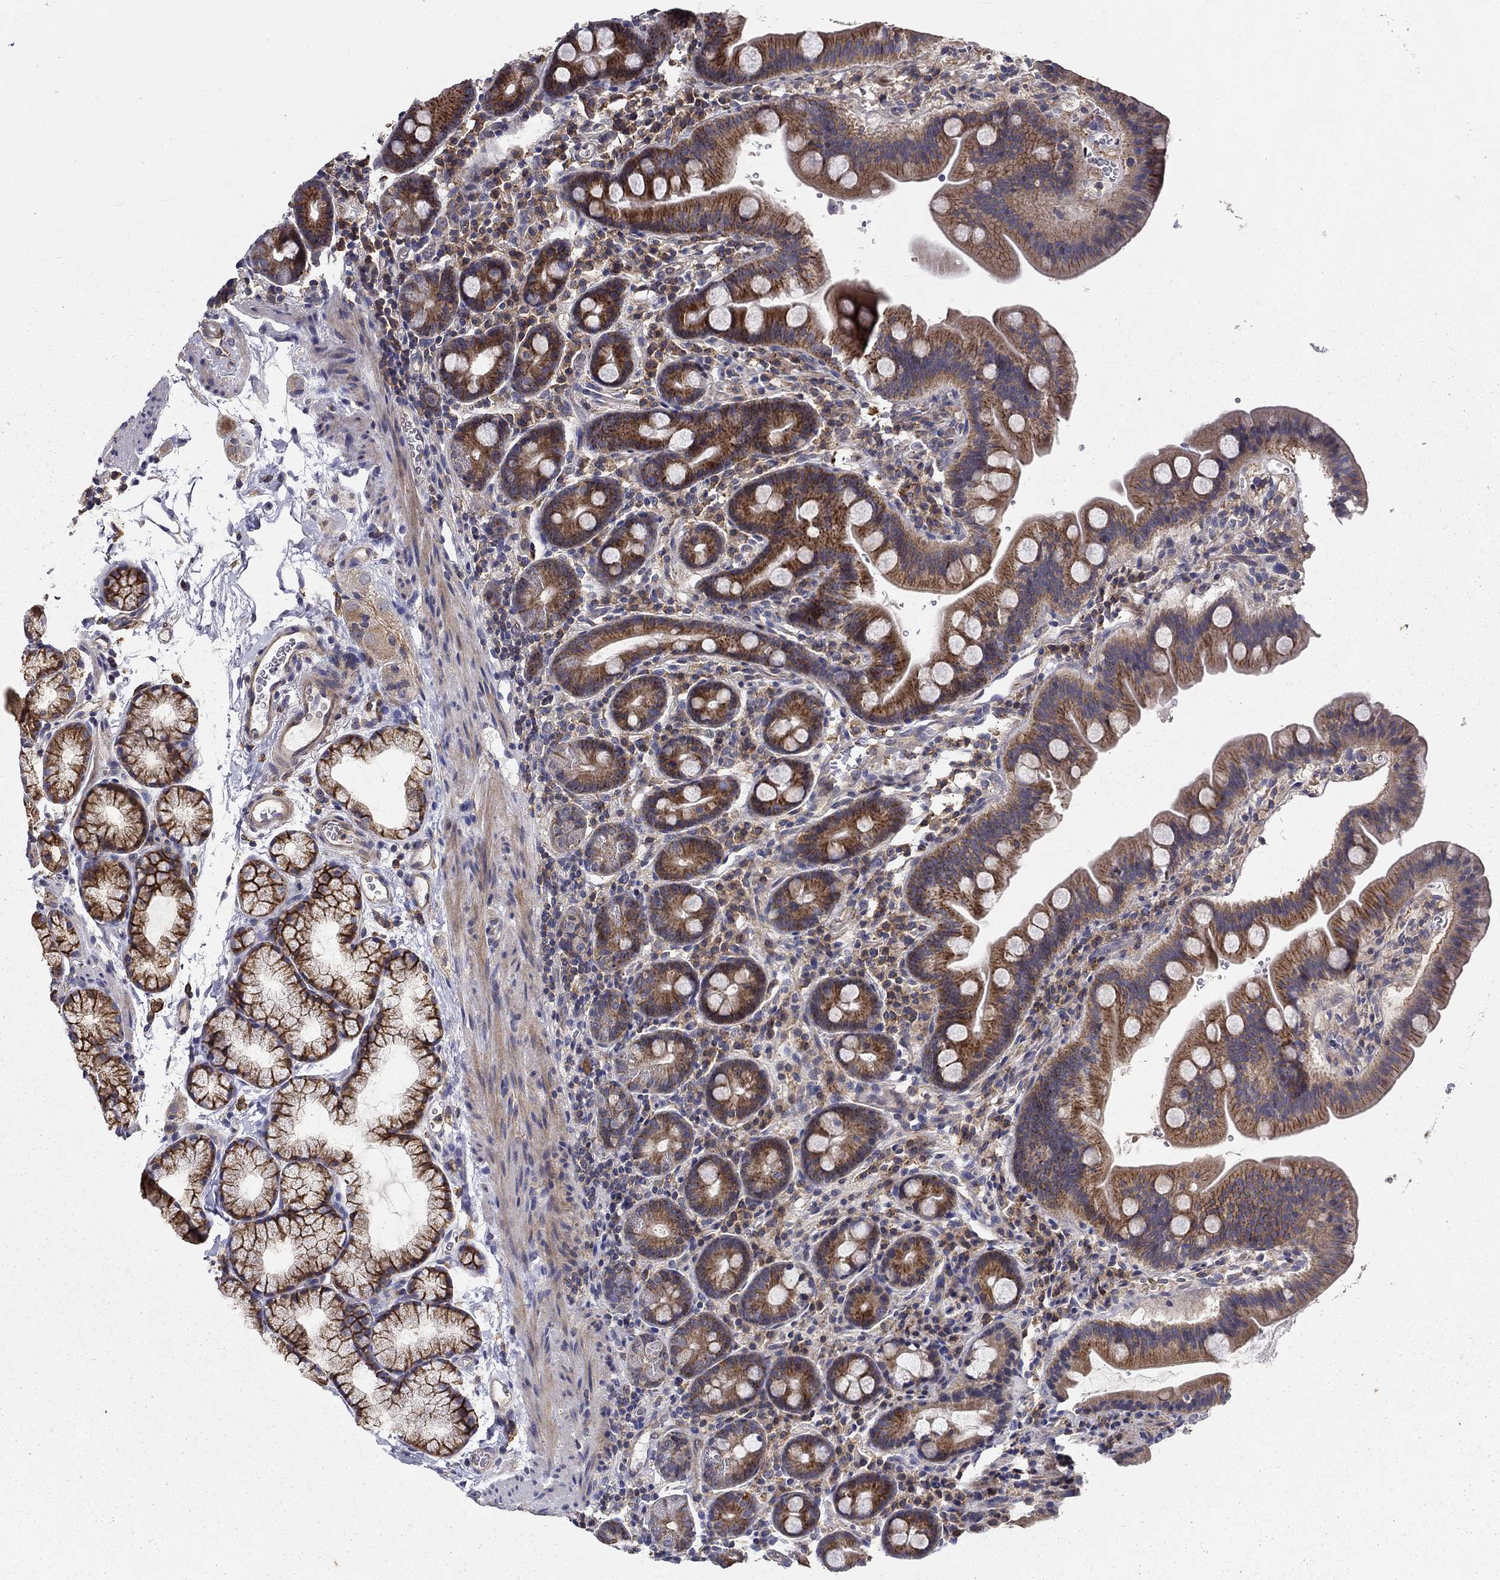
{"staining": {"intensity": "strong", "quantity": "25%-75%", "location": "cytoplasmic/membranous"}, "tissue": "duodenum", "cell_type": "Glandular cells", "image_type": "normal", "snomed": [{"axis": "morphology", "description": "Normal tissue, NOS"}, {"axis": "topography", "description": "Duodenum"}], "caption": "Unremarkable duodenum was stained to show a protein in brown. There is high levels of strong cytoplasmic/membranous expression in about 25%-75% of glandular cells.", "gene": "ALDH4A1", "patient": {"sex": "male", "age": 59}}